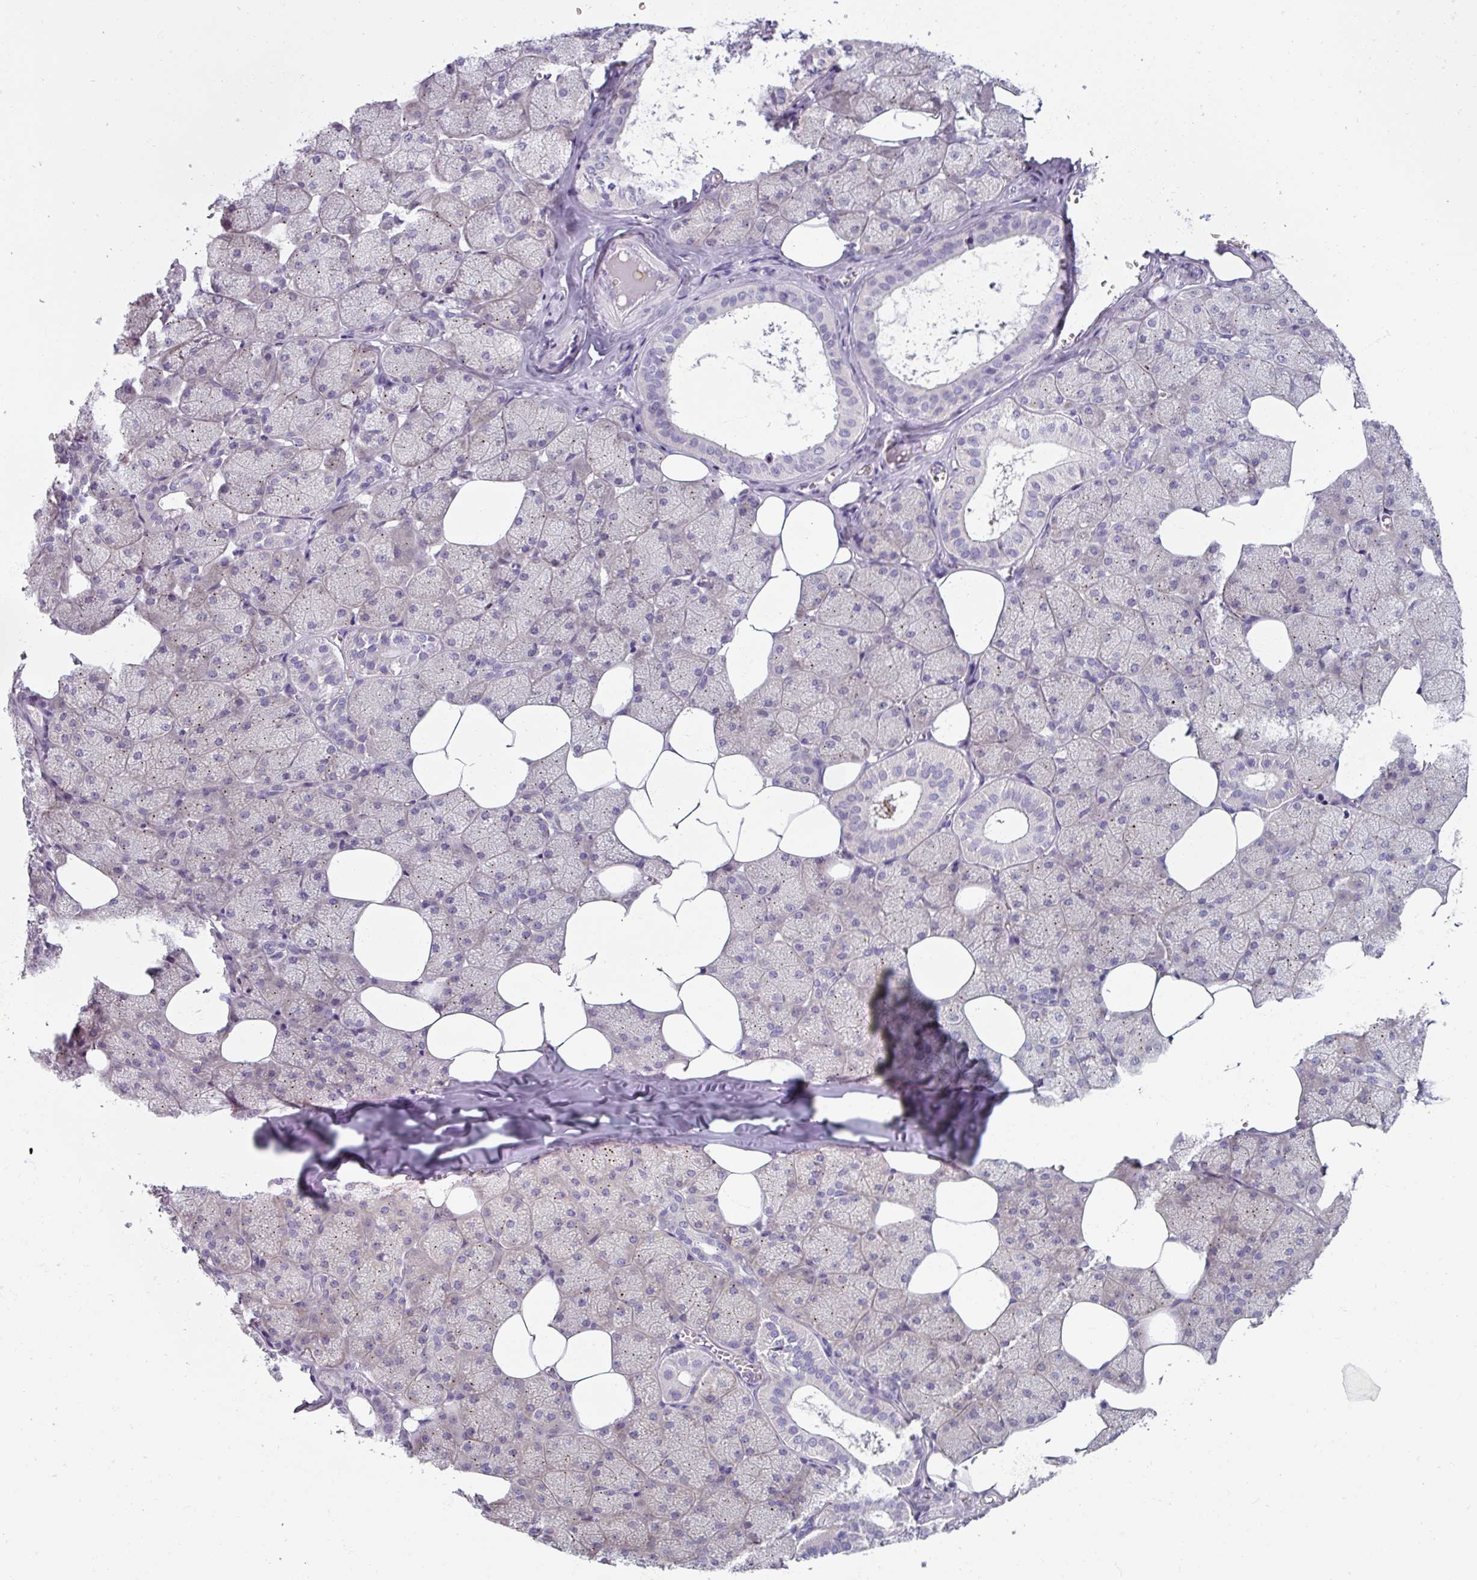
{"staining": {"intensity": "negative", "quantity": "none", "location": "none"}, "tissue": "salivary gland", "cell_type": "Glandular cells", "image_type": "normal", "snomed": [{"axis": "morphology", "description": "Normal tissue, NOS"}, {"axis": "topography", "description": "Salivary gland"}, {"axis": "topography", "description": "Peripheral nerve tissue"}], "caption": "The histopathology image shows no staining of glandular cells in benign salivary gland.", "gene": "SMIM11", "patient": {"sex": "male", "age": 38}}